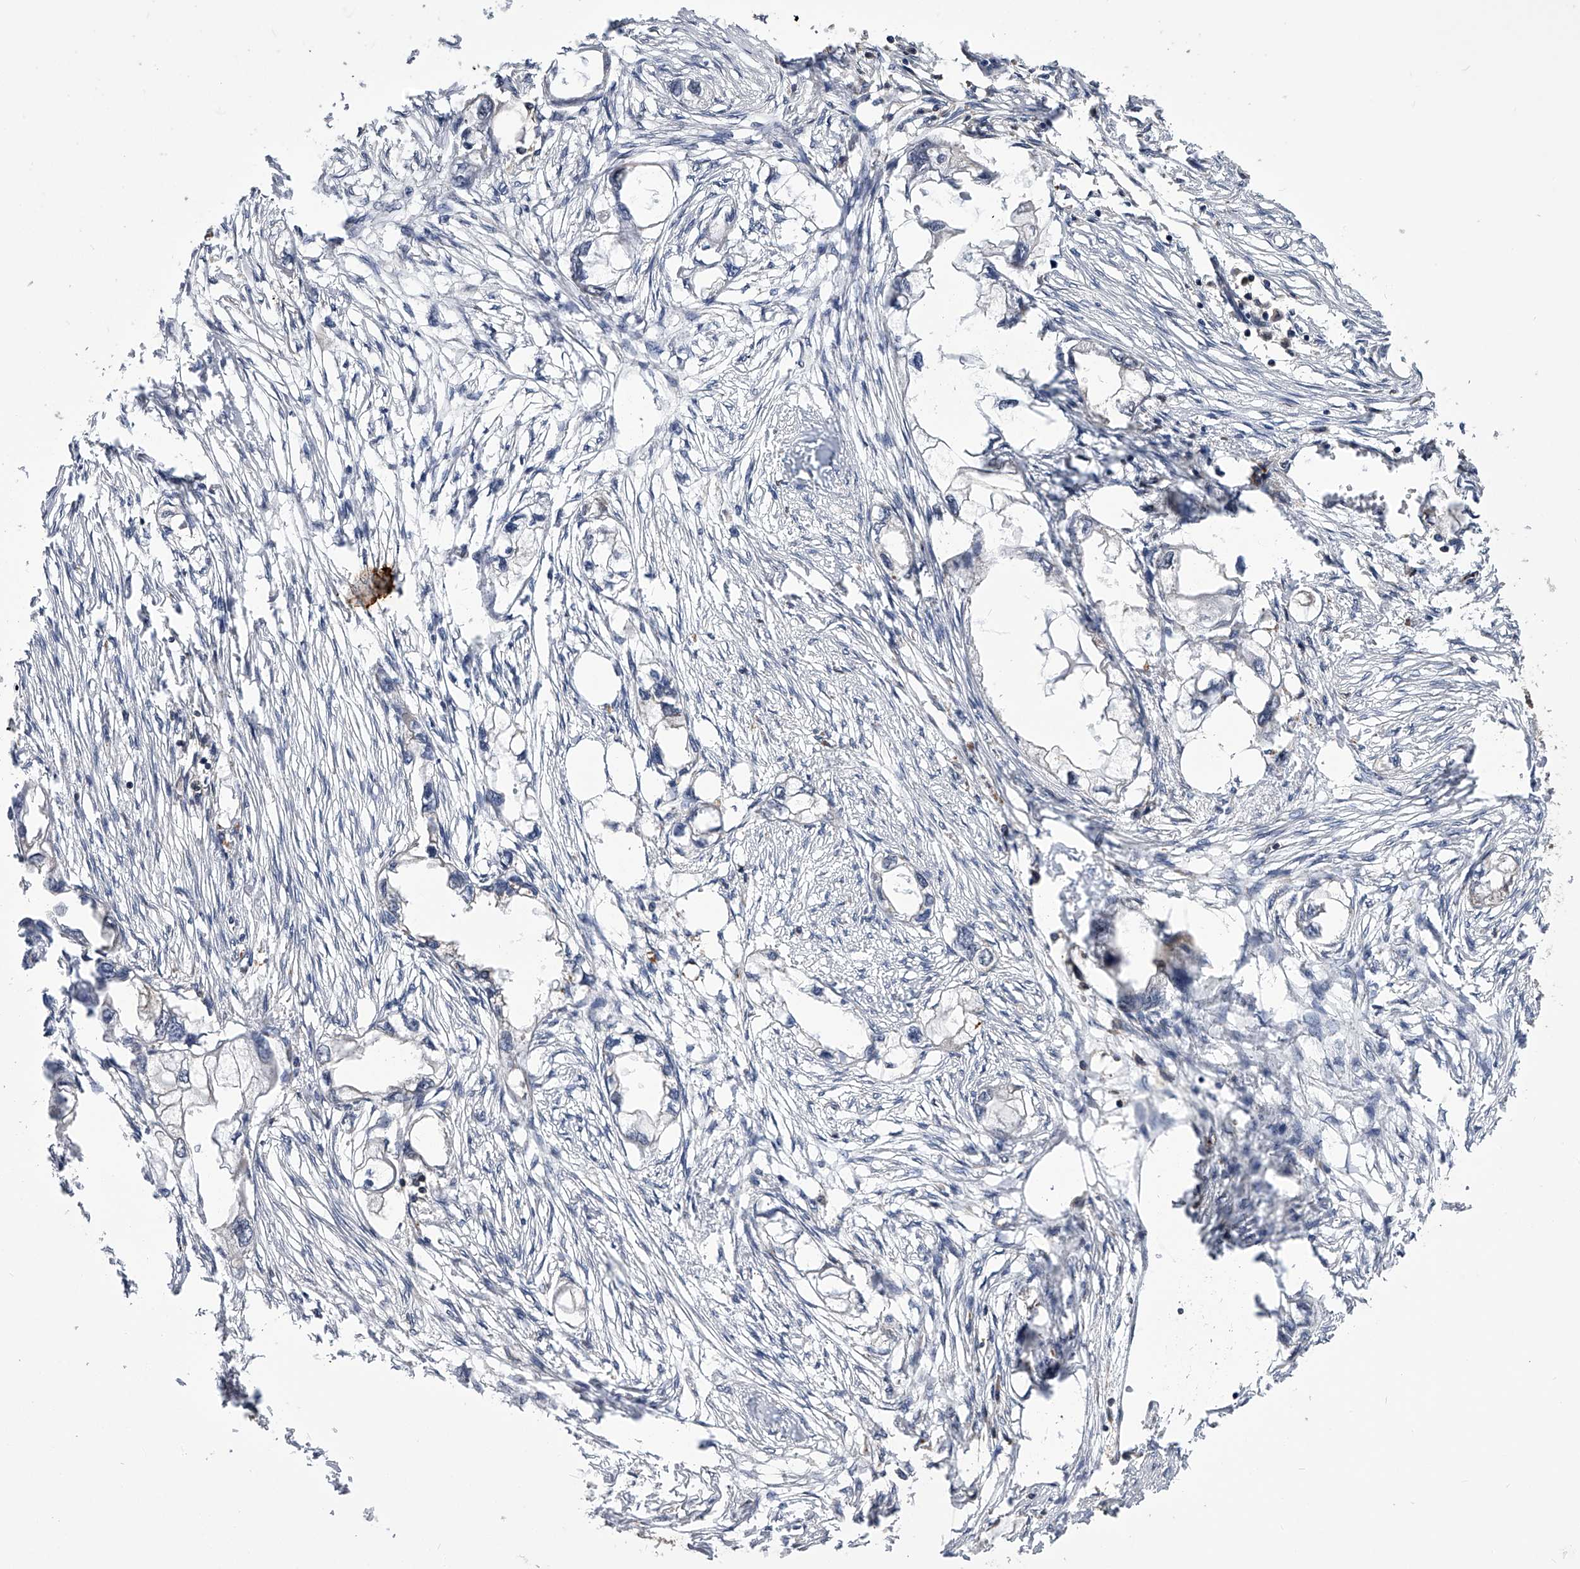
{"staining": {"intensity": "negative", "quantity": "none", "location": "none"}, "tissue": "endometrial cancer", "cell_type": "Tumor cells", "image_type": "cancer", "snomed": [{"axis": "morphology", "description": "Adenocarcinoma, NOS"}, {"axis": "morphology", "description": "Adenocarcinoma, metastatic, NOS"}, {"axis": "topography", "description": "Adipose tissue"}, {"axis": "topography", "description": "Endometrium"}], "caption": "Protein analysis of endometrial cancer (metastatic adenocarcinoma) demonstrates no significant expression in tumor cells. (Stains: DAB IHC with hematoxylin counter stain, Microscopy: brightfield microscopy at high magnification).", "gene": "PAN3", "patient": {"sex": "female", "age": 67}}